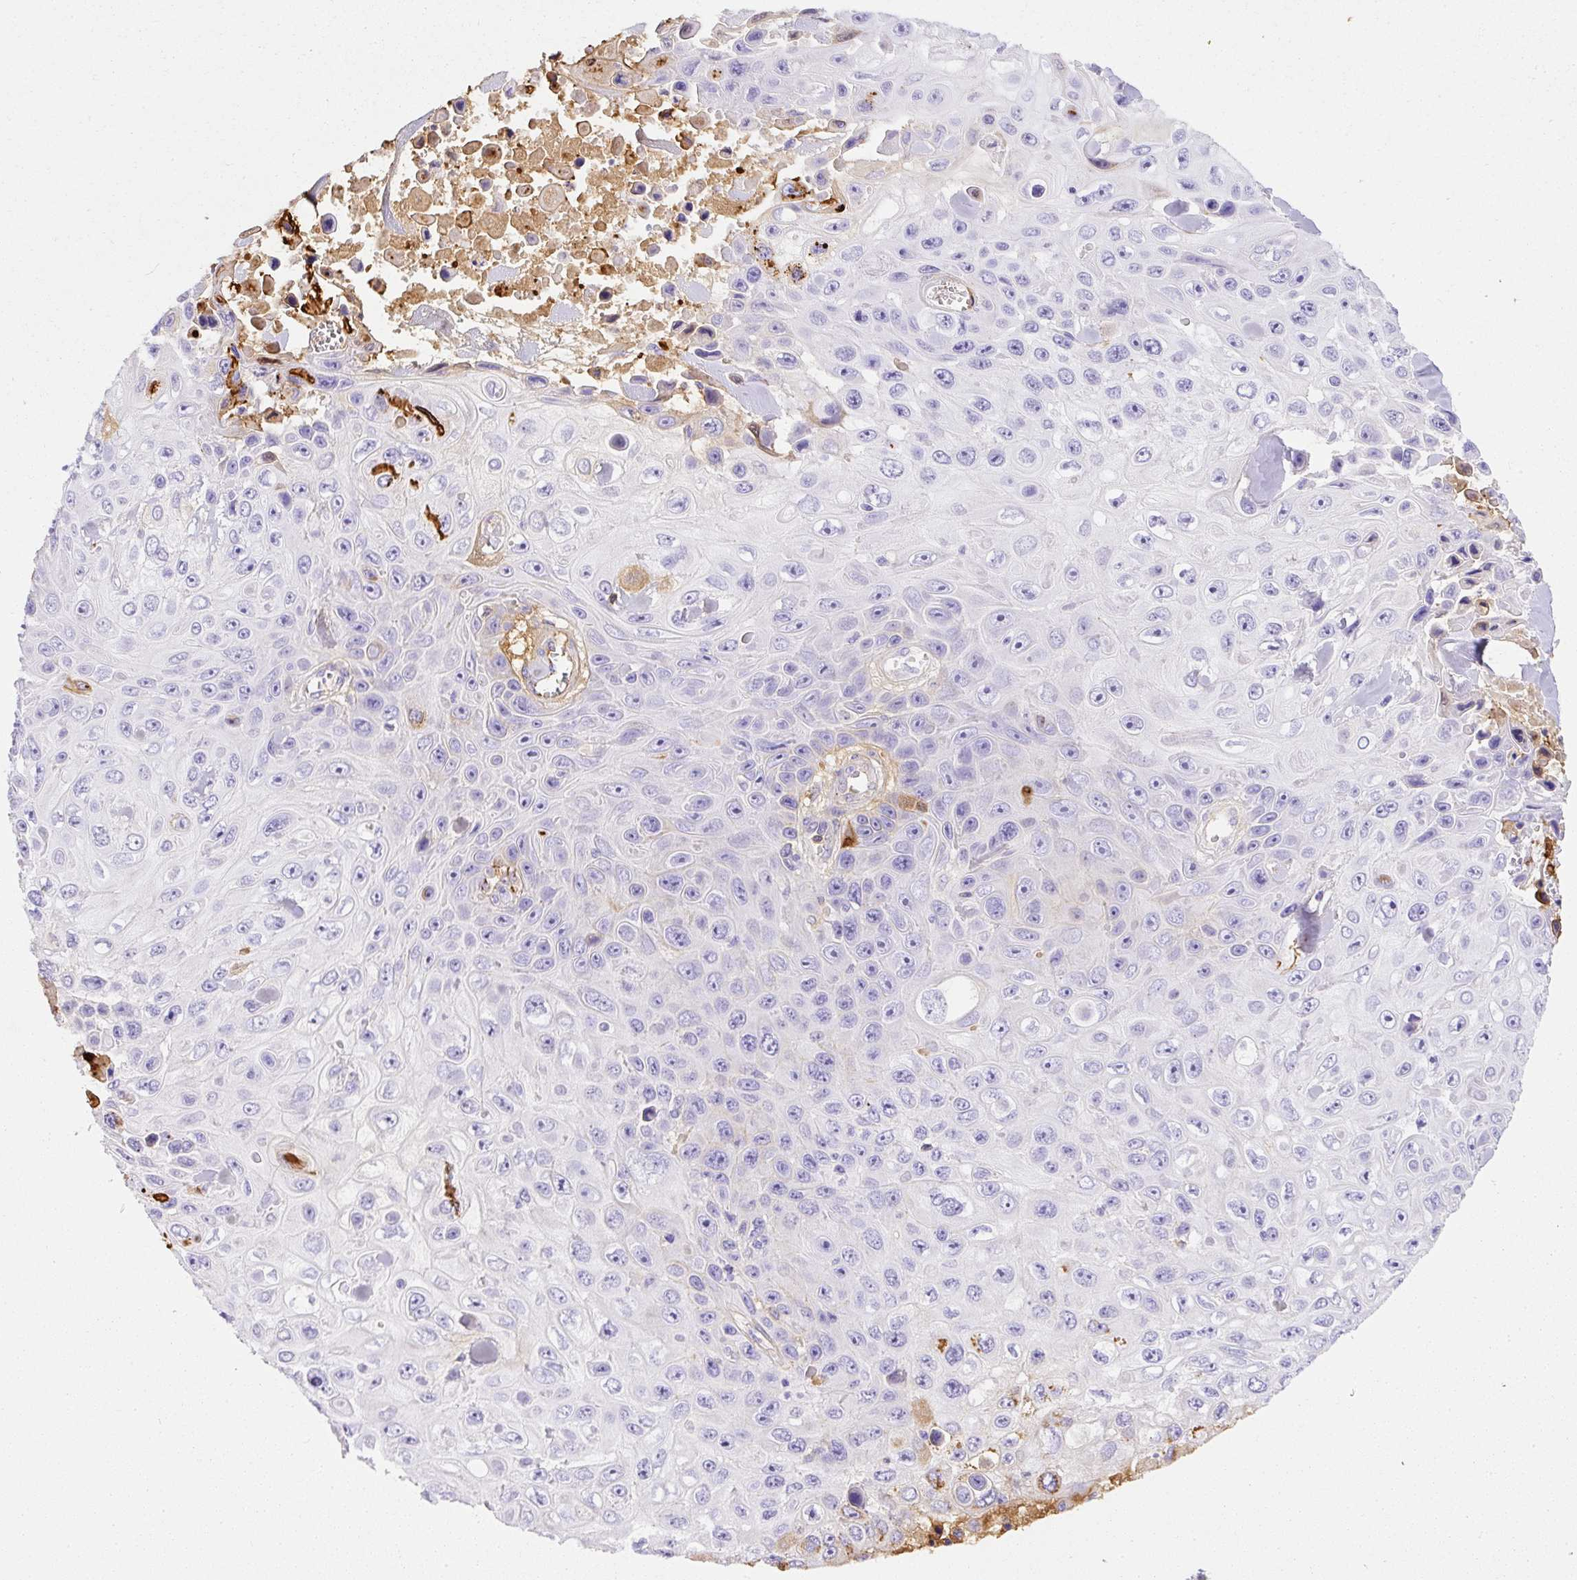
{"staining": {"intensity": "negative", "quantity": "none", "location": "none"}, "tissue": "skin cancer", "cell_type": "Tumor cells", "image_type": "cancer", "snomed": [{"axis": "morphology", "description": "Squamous cell carcinoma, NOS"}, {"axis": "topography", "description": "Skin"}], "caption": "Skin cancer (squamous cell carcinoma) was stained to show a protein in brown. There is no significant expression in tumor cells.", "gene": "APCS", "patient": {"sex": "male", "age": 82}}